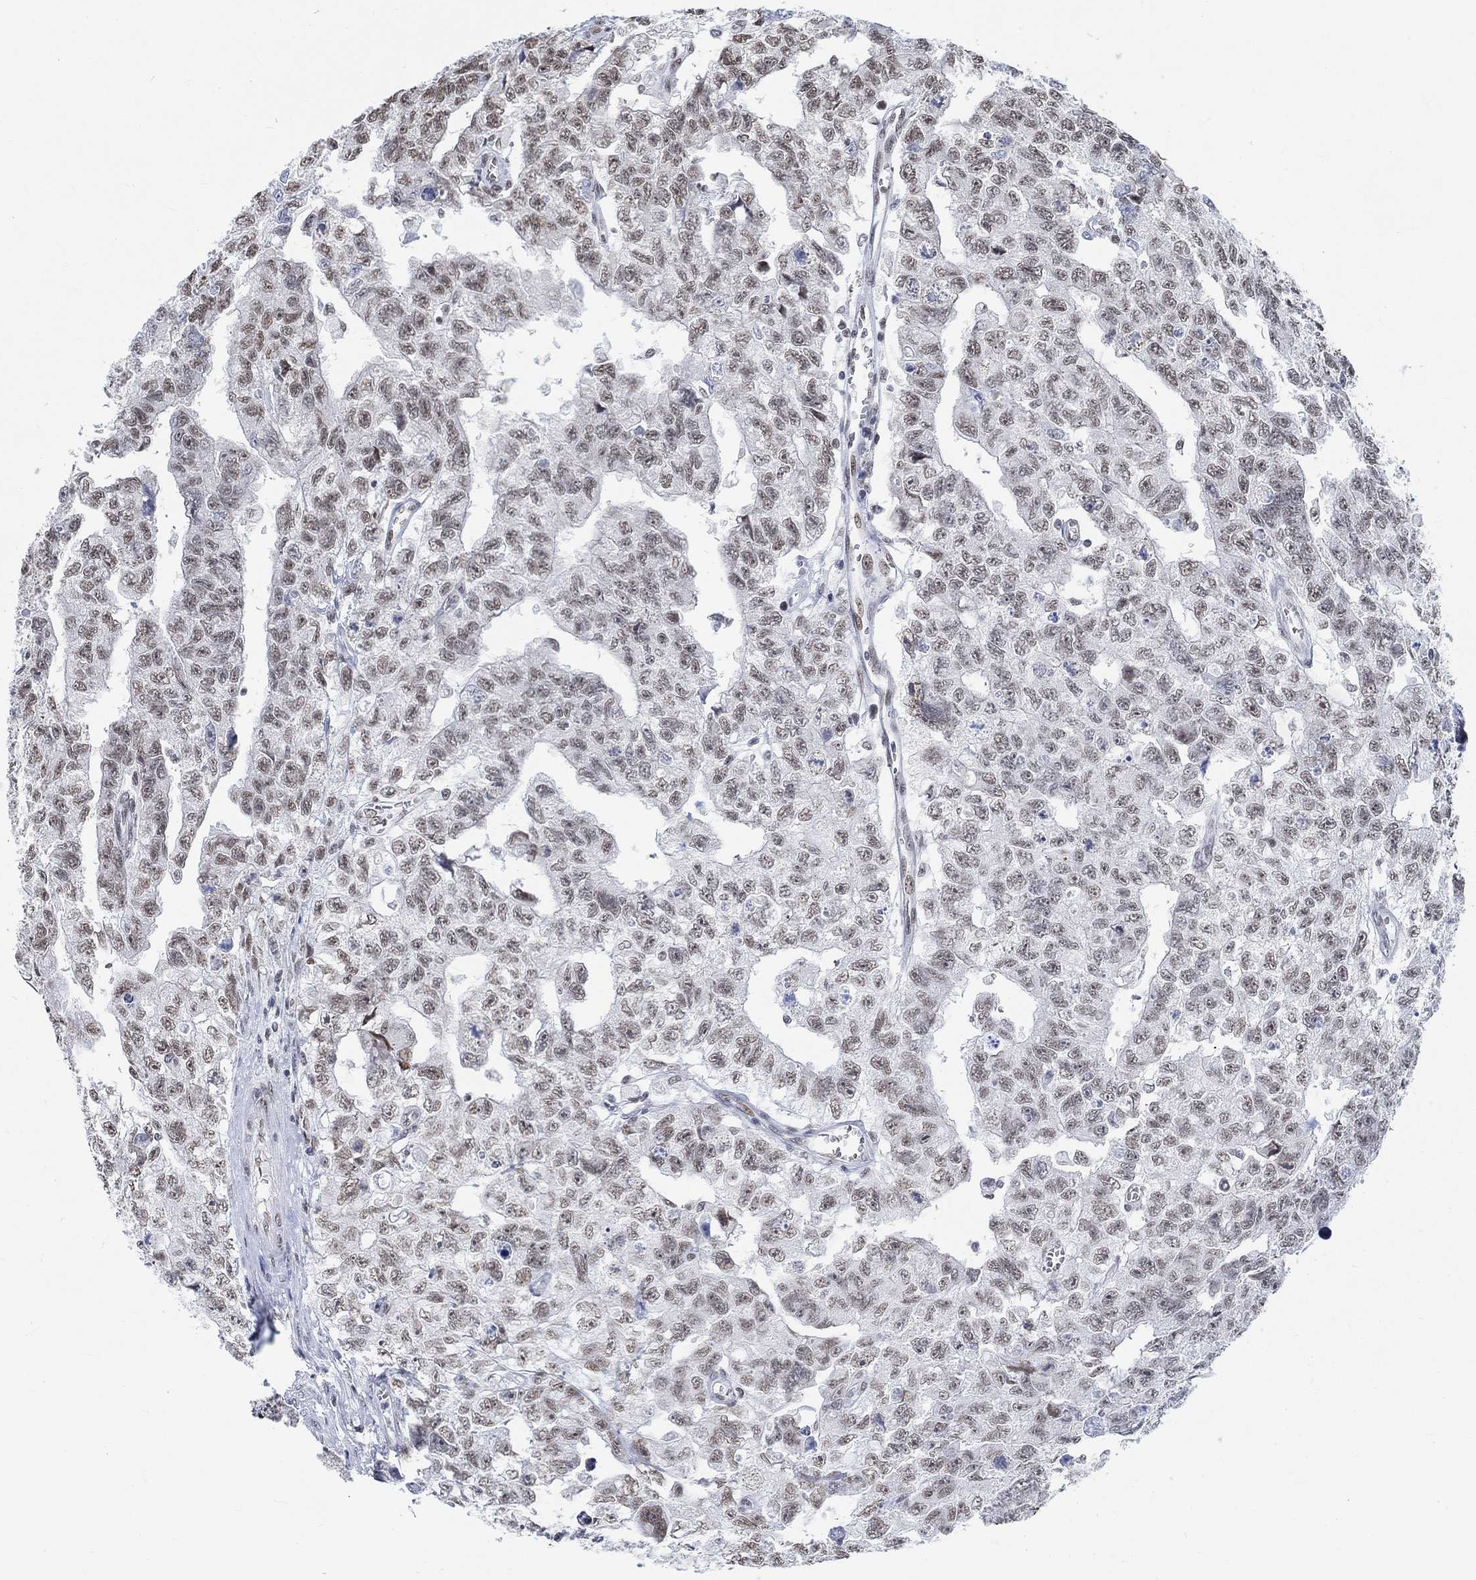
{"staining": {"intensity": "weak", "quantity": ">75%", "location": "cytoplasmic/membranous,nuclear"}, "tissue": "testis cancer", "cell_type": "Tumor cells", "image_type": "cancer", "snomed": [{"axis": "morphology", "description": "Carcinoma, Embryonal, NOS"}, {"axis": "topography", "description": "Testis"}], "caption": "Protein staining of embryonal carcinoma (testis) tissue displays weak cytoplasmic/membranous and nuclear staining in about >75% of tumor cells. (DAB (3,3'-diaminobenzidine) = brown stain, brightfield microscopy at high magnification).", "gene": "KCNH8", "patient": {"sex": "male", "age": 24}}